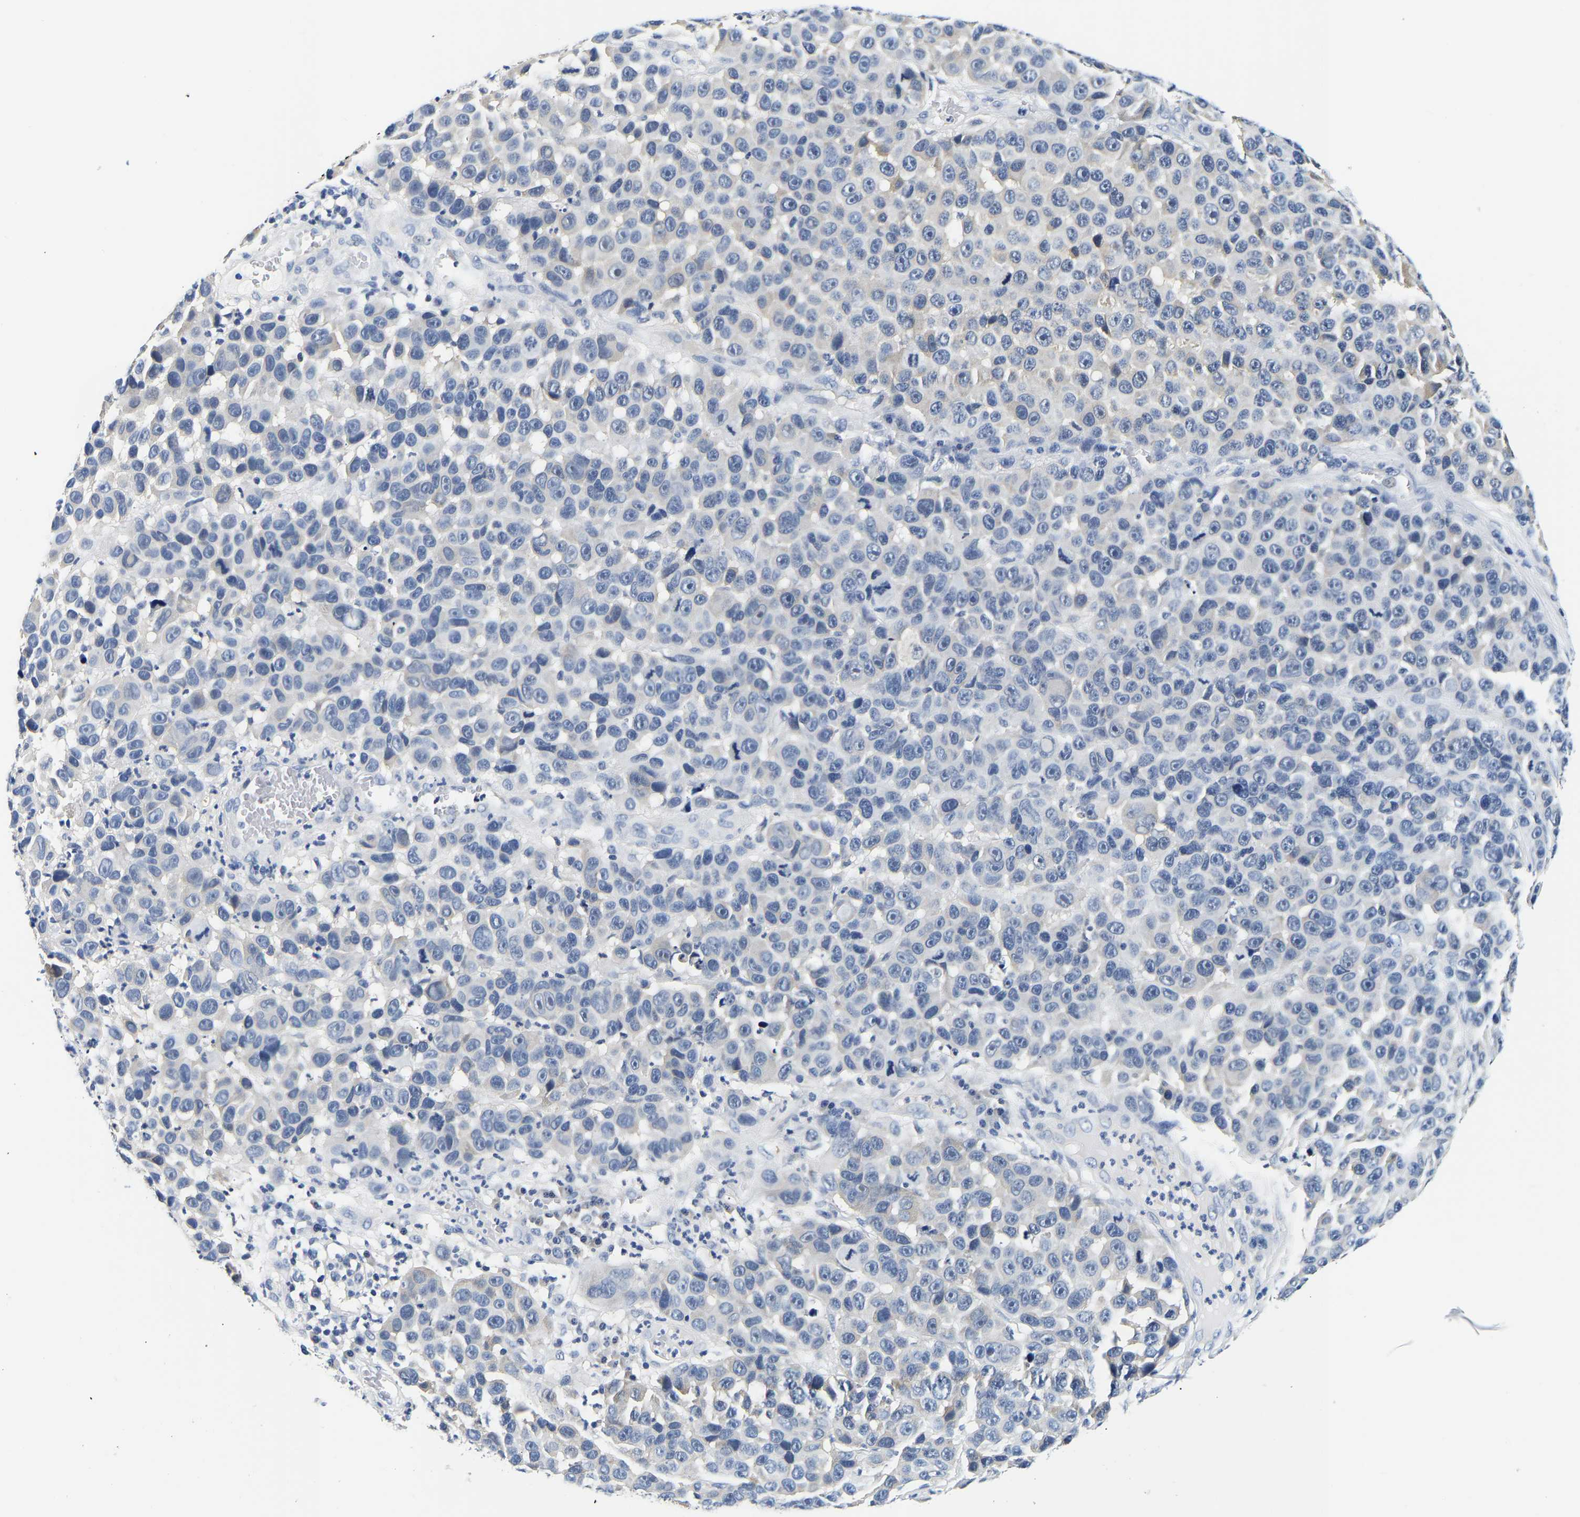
{"staining": {"intensity": "negative", "quantity": "none", "location": "none"}, "tissue": "melanoma", "cell_type": "Tumor cells", "image_type": "cancer", "snomed": [{"axis": "morphology", "description": "Malignant melanoma, NOS"}, {"axis": "topography", "description": "Skin"}], "caption": "A micrograph of human malignant melanoma is negative for staining in tumor cells.", "gene": "UCHL3", "patient": {"sex": "male", "age": 53}}